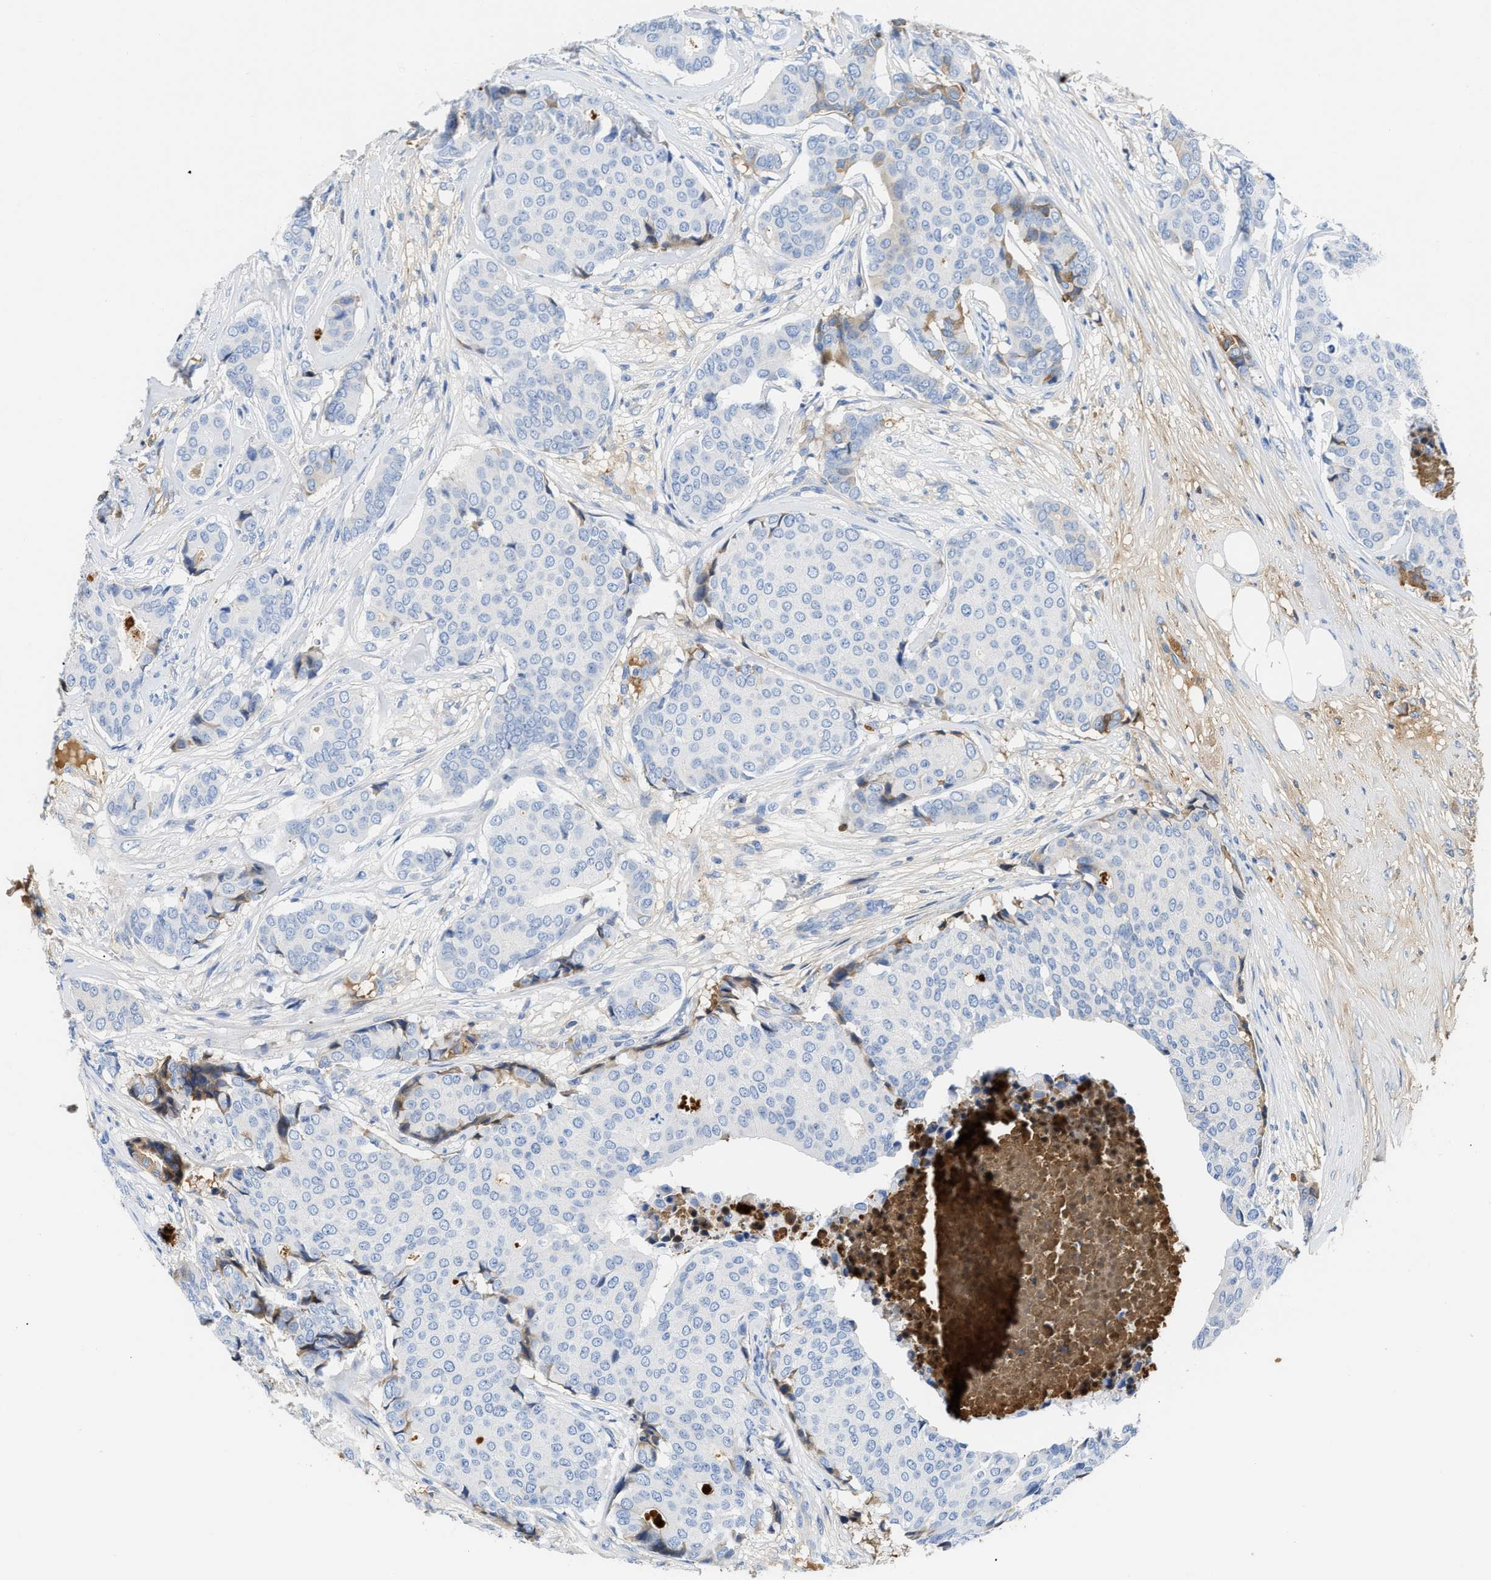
{"staining": {"intensity": "negative", "quantity": "none", "location": "none"}, "tissue": "breast cancer", "cell_type": "Tumor cells", "image_type": "cancer", "snomed": [{"axis": "morphology", "description": "Duct carcinoma"}, {"axis": "topography", "description": "Breast"}], "caption": "Tumor cells show no significant protein expression in breast infiltrating ductal carcinoma.", "gene": "GC", "patient": {"sex": "female", "age": 75}}